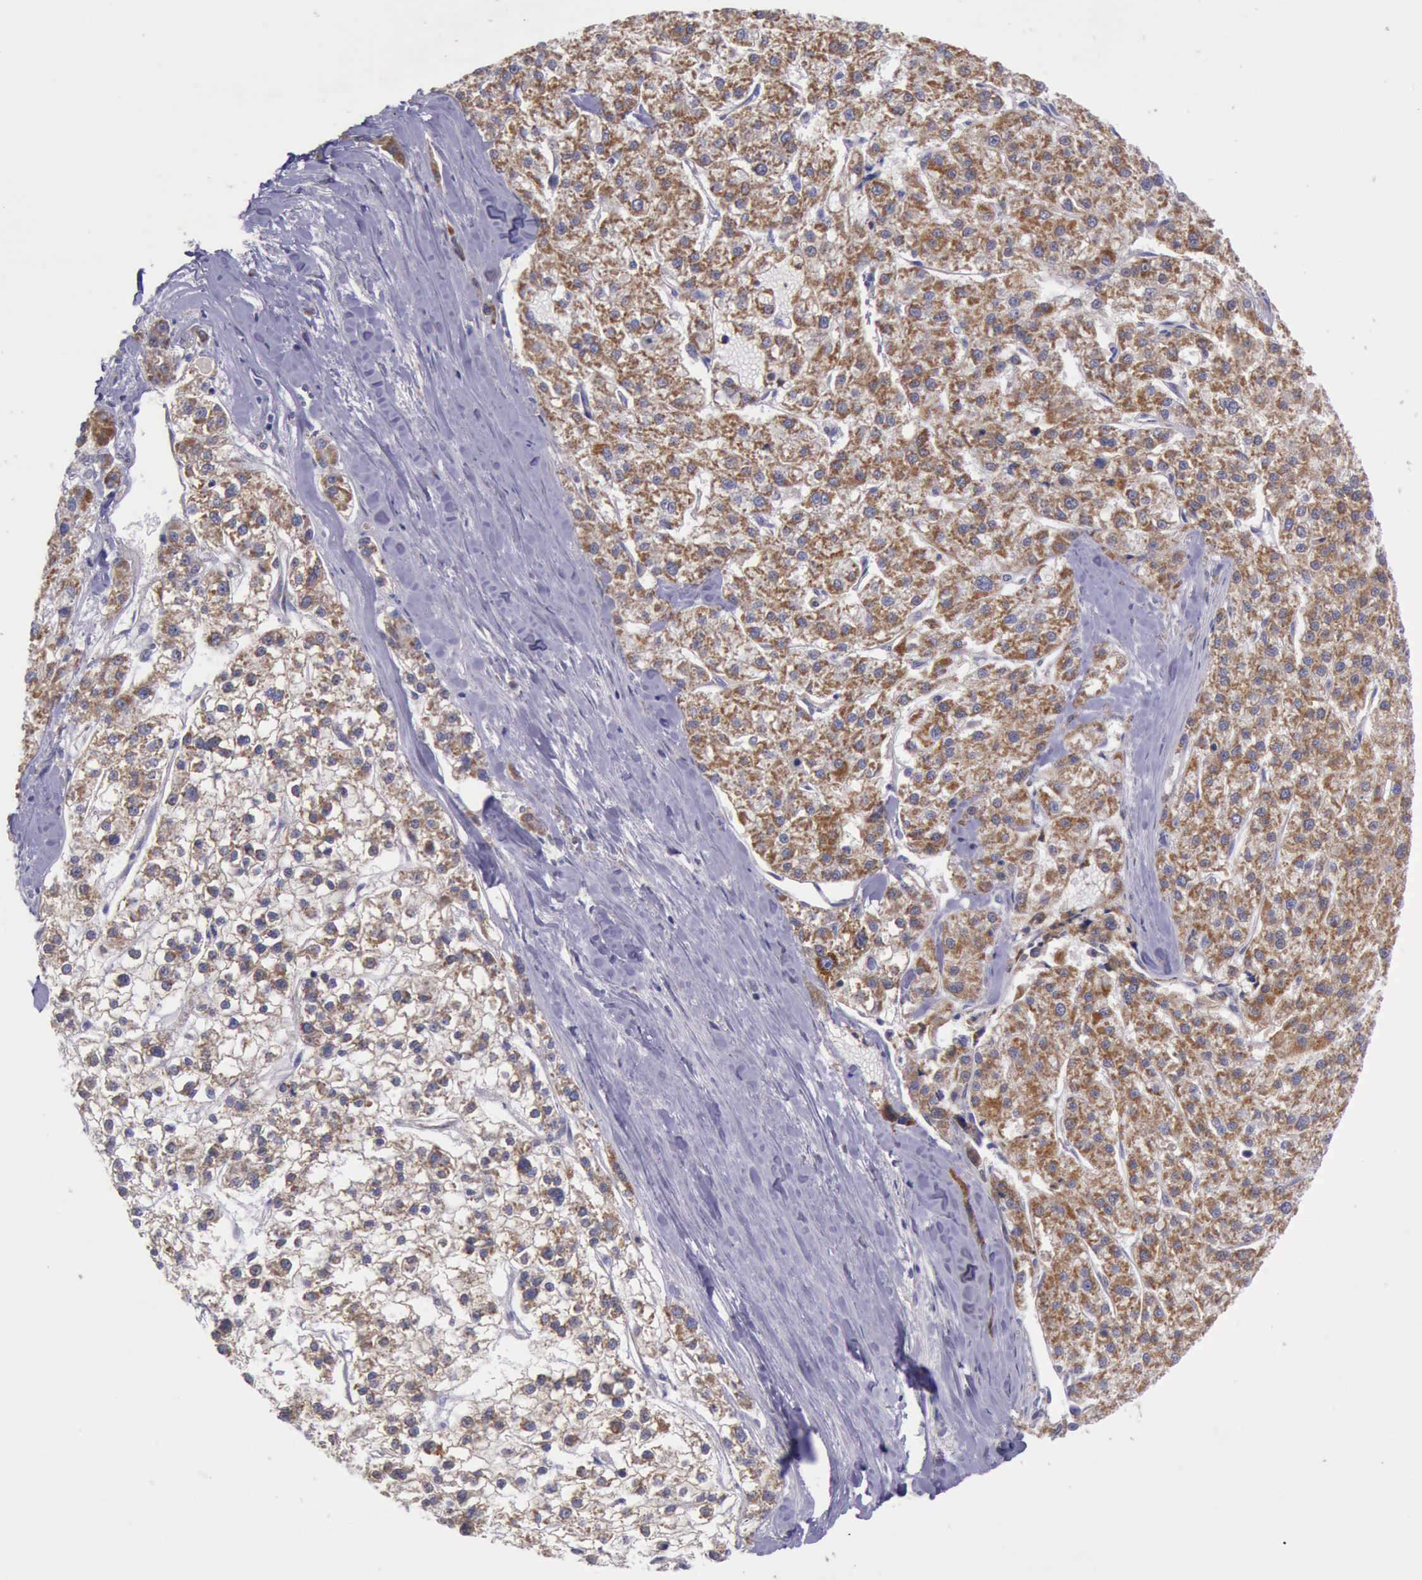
{"staining": {"intensity": "strong", "quantity": ">75%", "location": "cytoplasmic/membranous"}, "tissue": "liver cancer", "cell_type": "Tumor cells", "image_type": "cancer", "snomed": [{"axis": "morphology", "description": "Carcinoma, Hepatocellular, NOS"}, {"axis": "topography", "description": "Liver"}], "caption": "Hepatocellular carcinoma (liver) stained with a brown dye displays strong cytoplasmic/membranous positive expression in about >75% of tumor cells.", "gene": "TXN2", "patient": {"sex": "female", "age": 85}}